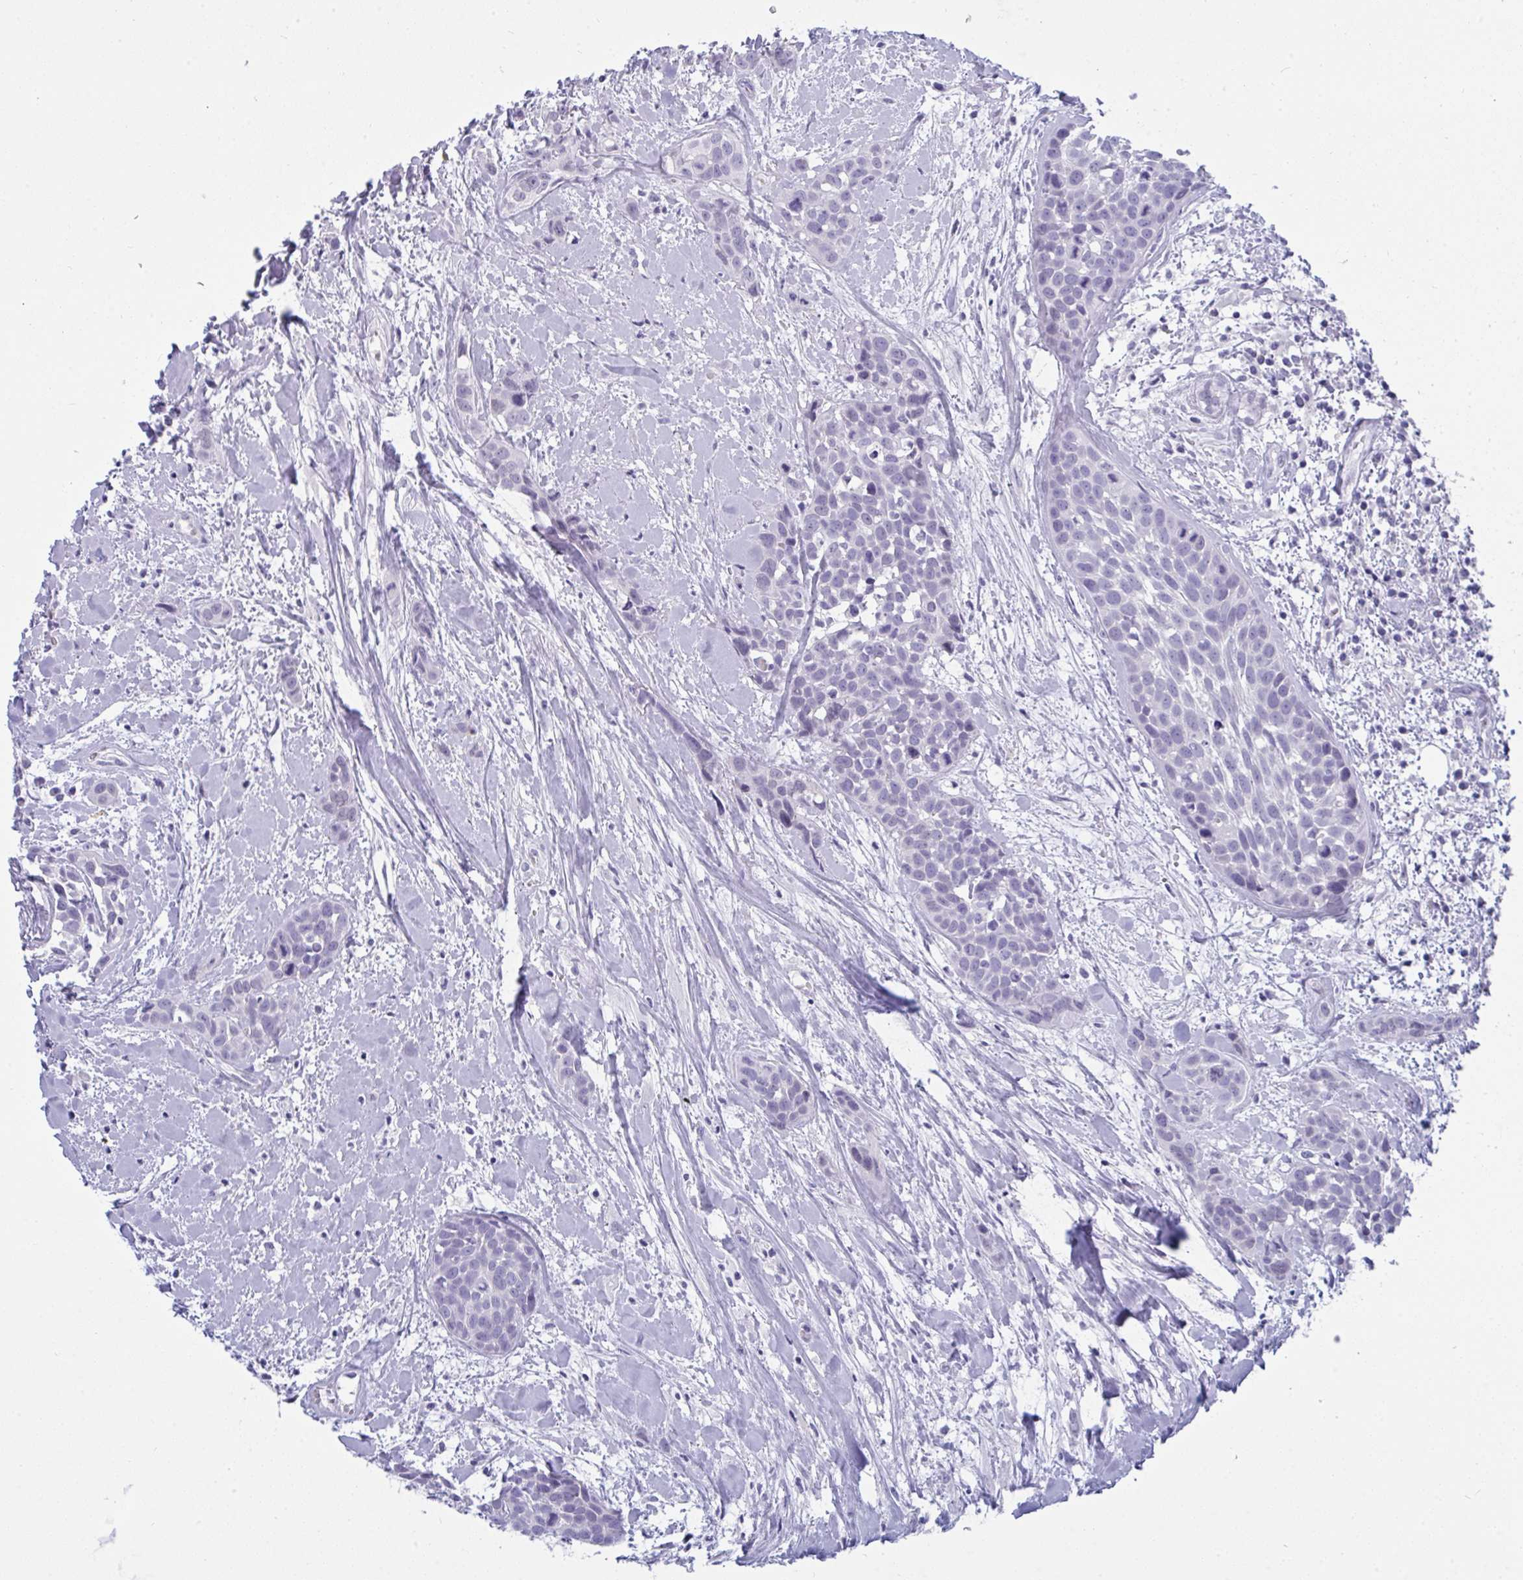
{"staining": {"intensity": "negative", "quantity": "none", "location": "none"}, "tissue": "head and neck cancer", "cell_type": "Tumor cells", "image_type": "cancer", "snomed": [{"axis": "morphology", "description": "Squamous cell carcinoma, NOS"}, {"axis": "topography", "description": "Head-Neck"}], "caption": "IHC of squamous cell carcinoma (head and neck) shows no expression in tumor cells.", "gene": "PRDM9", "patient": {"sex": "female", "age": 50}}